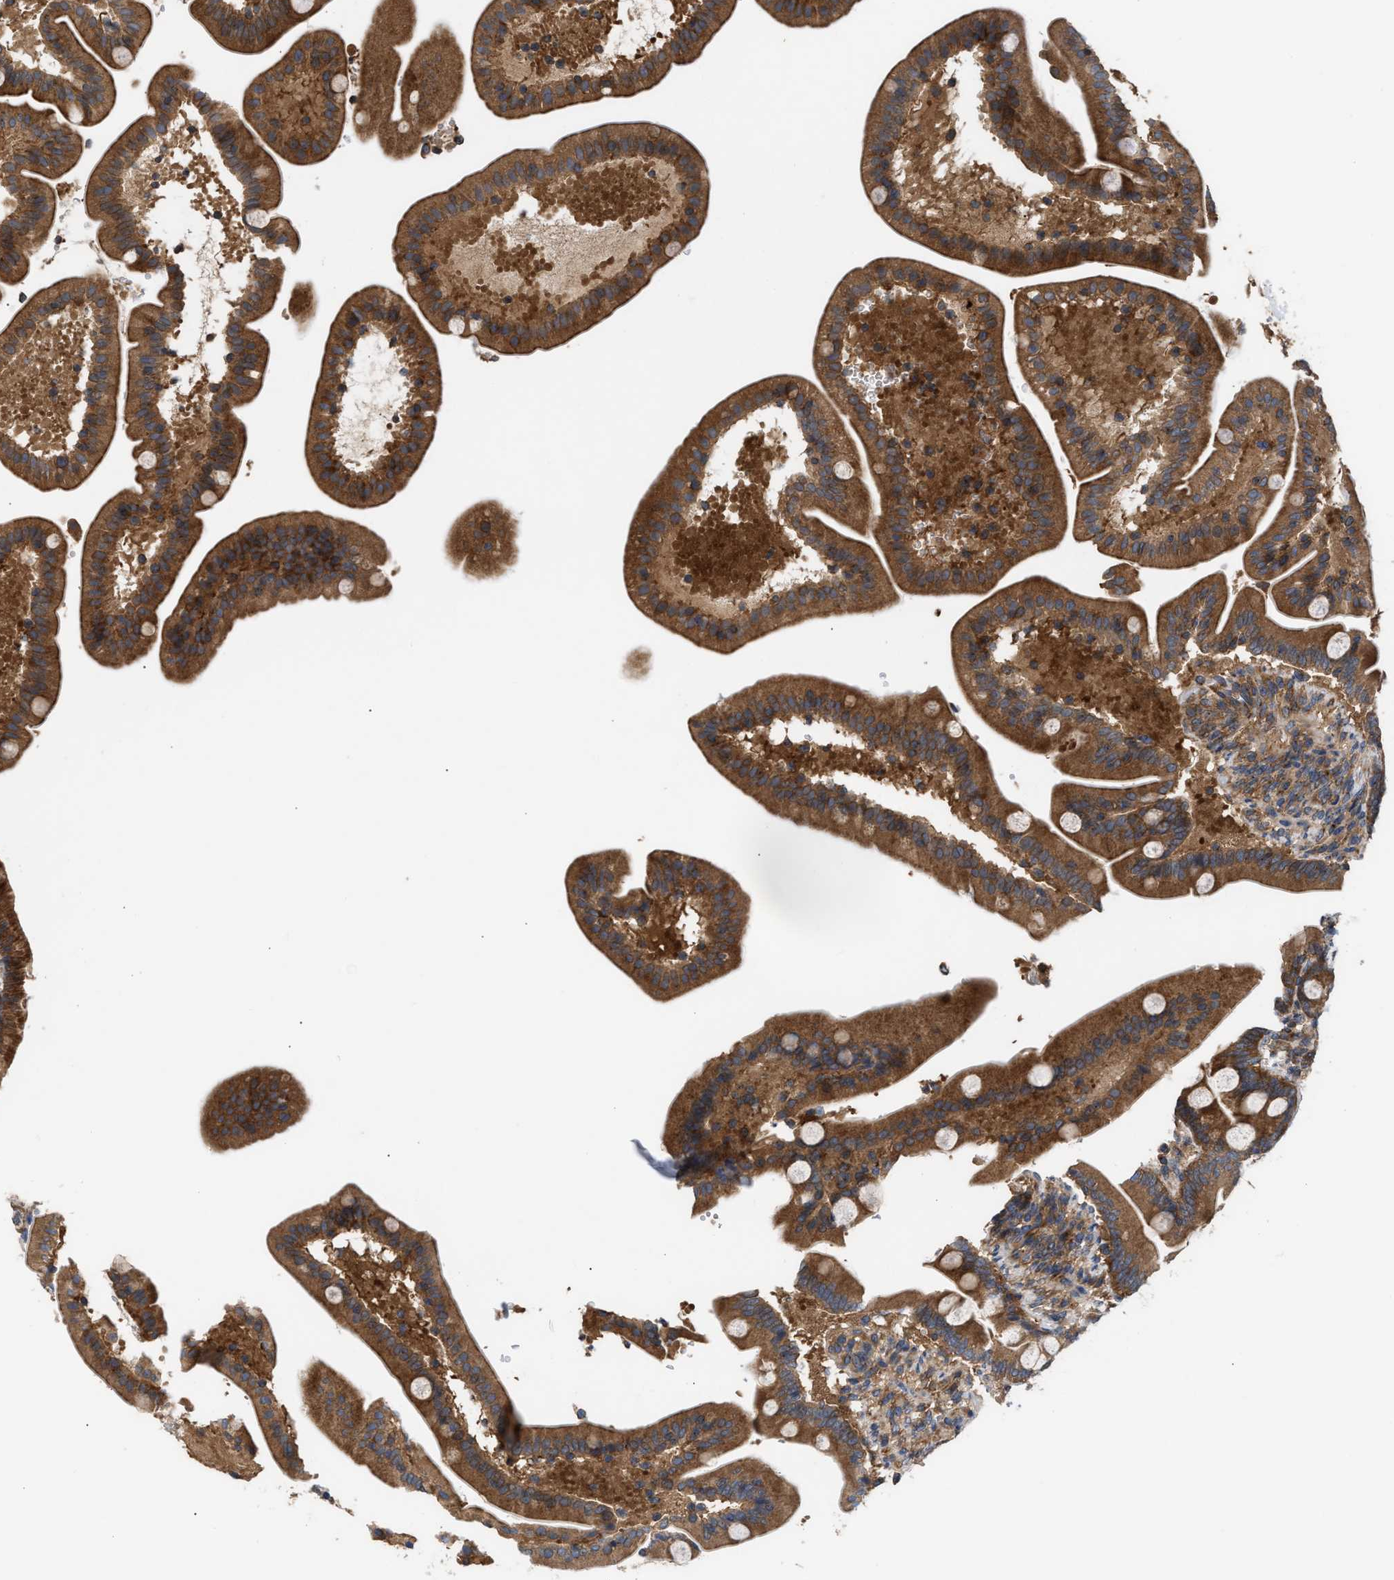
{"staining": {"intensity": "strong", "quantity": ">75%", "location": "cytoplasmic/membranous"}, "tissue": "duodenum", "cell_type": "Glandular cells", "image_type": "normal", "snomed": [{"axis": "morphology", "description": "Normal tissue, NOS"}, {"axis": "topography", "description": "Duodenum"}], "caption": "Duodenum stained for a protein exhibits strong cytoplasmic/membranous positivity in glandular cells. (DAB IHC, brown staining for protein, blue staining for nuclei).", "gene": "LAPTM4B", "patient": {"sex": "male", "age": 54}}